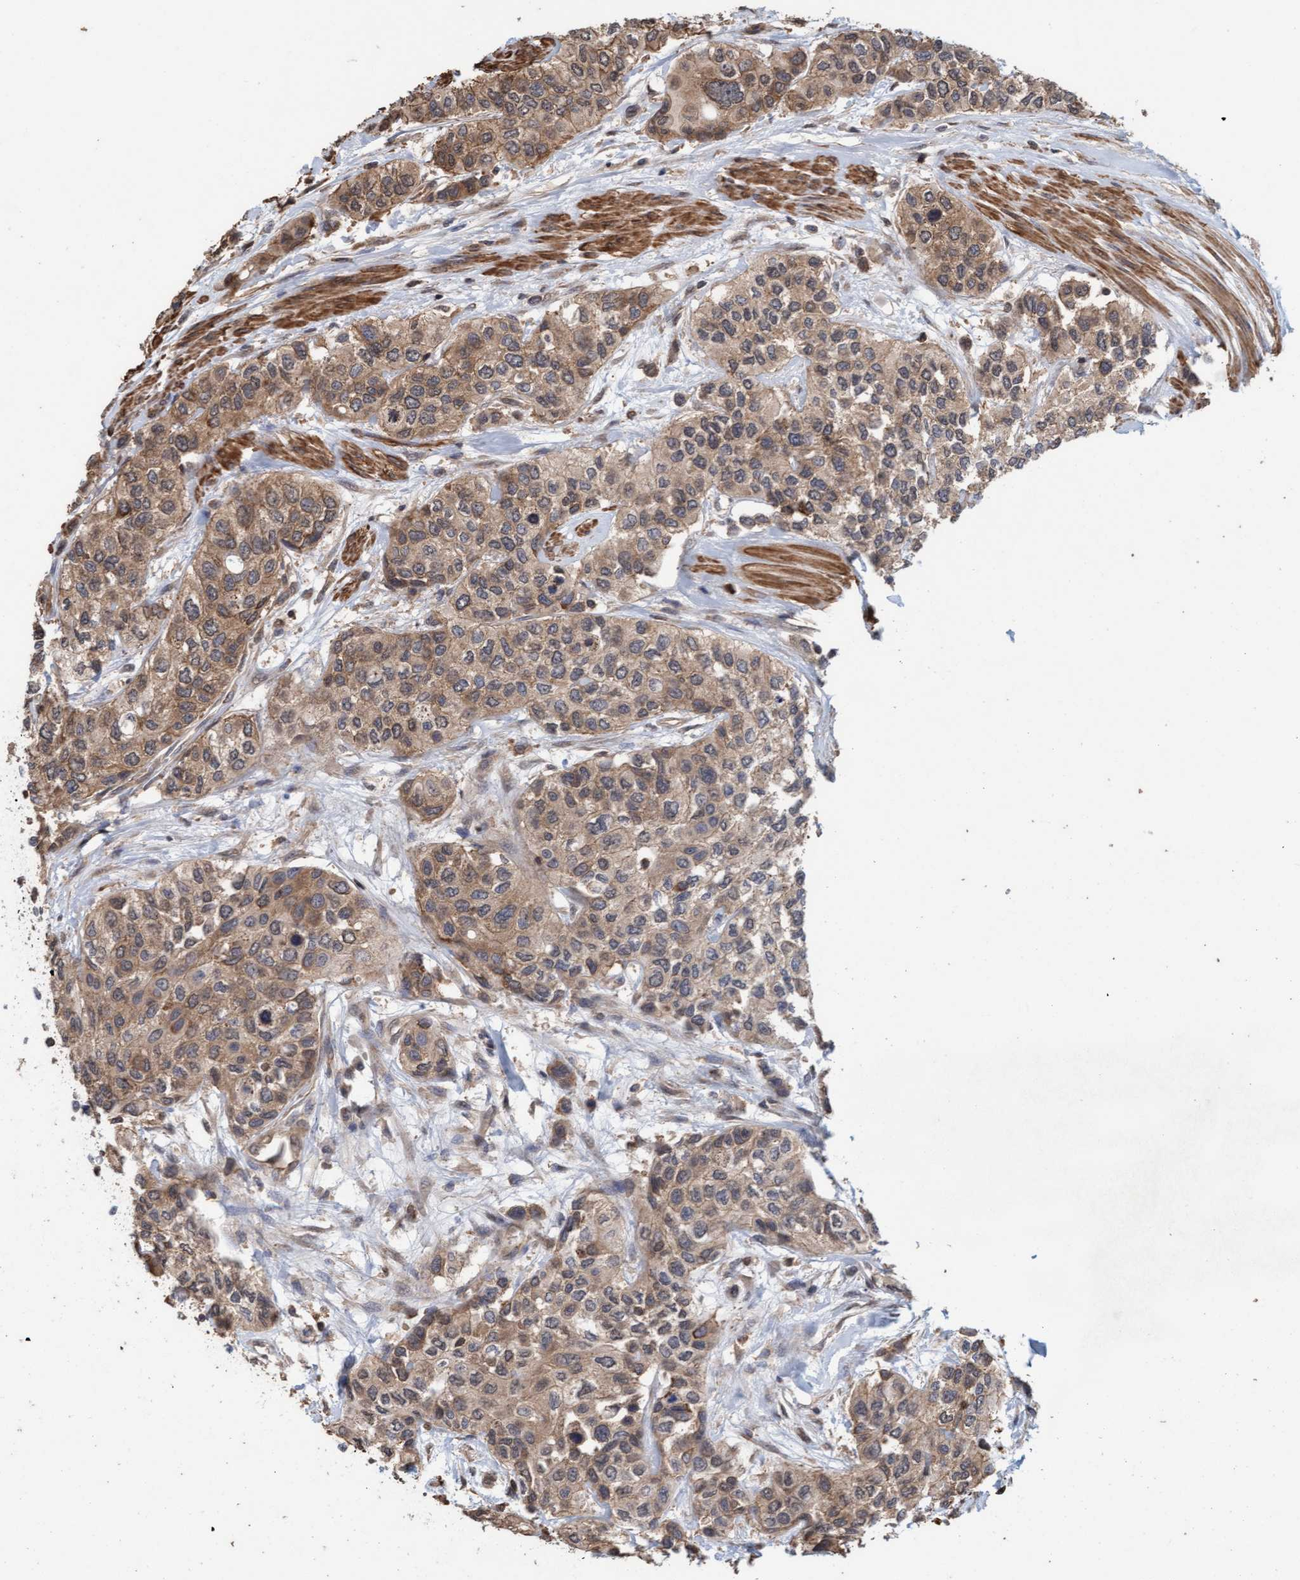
{"staining": {"intensity": "weak", "quantity": ">75%", "location": "cytoplasmic/membranous"}, "tissue": "urothelial cancer", "cell_type": "Tumor cells", "image_type": "cancer", "snomed": [{"axis": "morphology", "description": "Urothelial carcinoma, High grade"}, {"axis": "topography", "description": "Urinary bladder"}], "caption": "Weak cytoplasmic/membranous protein expression is appreciated in approximately >75% of tumor cells in urothelial cancer. (brown staining indicates protein expression, while blue staining denotes nuclei).", "gene": "FXR2", "patient": {"sex": "female", "age": 56}}